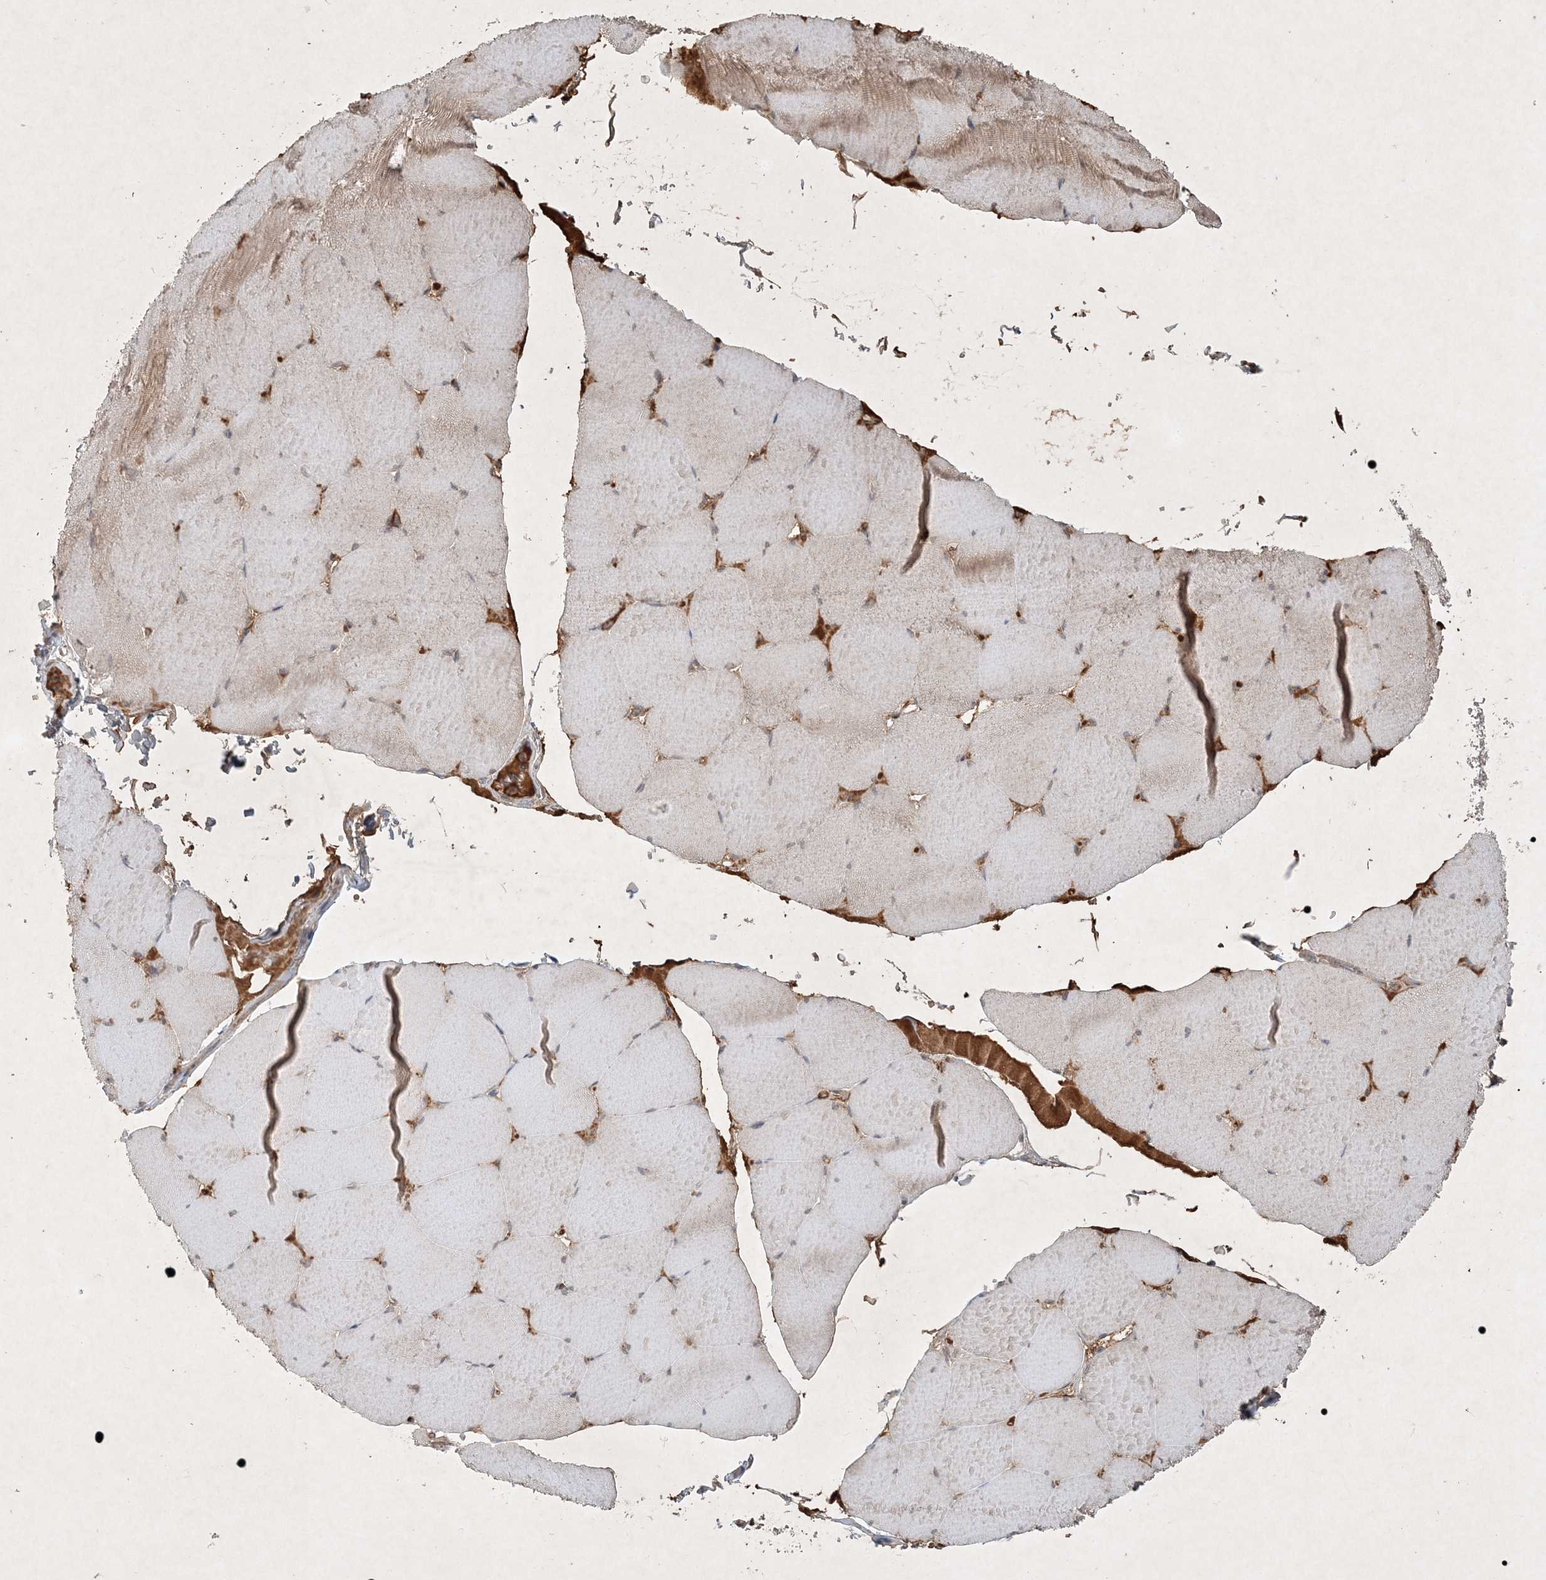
{"staining": {"intensity": "negative", "quantity": "none", "location": "none"}, "tissue": "skeletal muscle", "cell_type": "Myocytes", "image_type": "normal", "snomed": [{"axis": "morphology", "description": "Normal tissue, NOS"}, {"axis": "topography", "description": "Skeletal muscle"}, {"axis": "topography", "description": "Head-Neck"}], "caption": "An IHC micrograph of unremarkable skeletal muscle is shown. There is no staining in myocytes of skeletal muscle. (DAB immunohistochemistry with hematoxylin counter stain).", "gene": "TNFAIP6", "patient": {"sex": "male", "age": 66}}